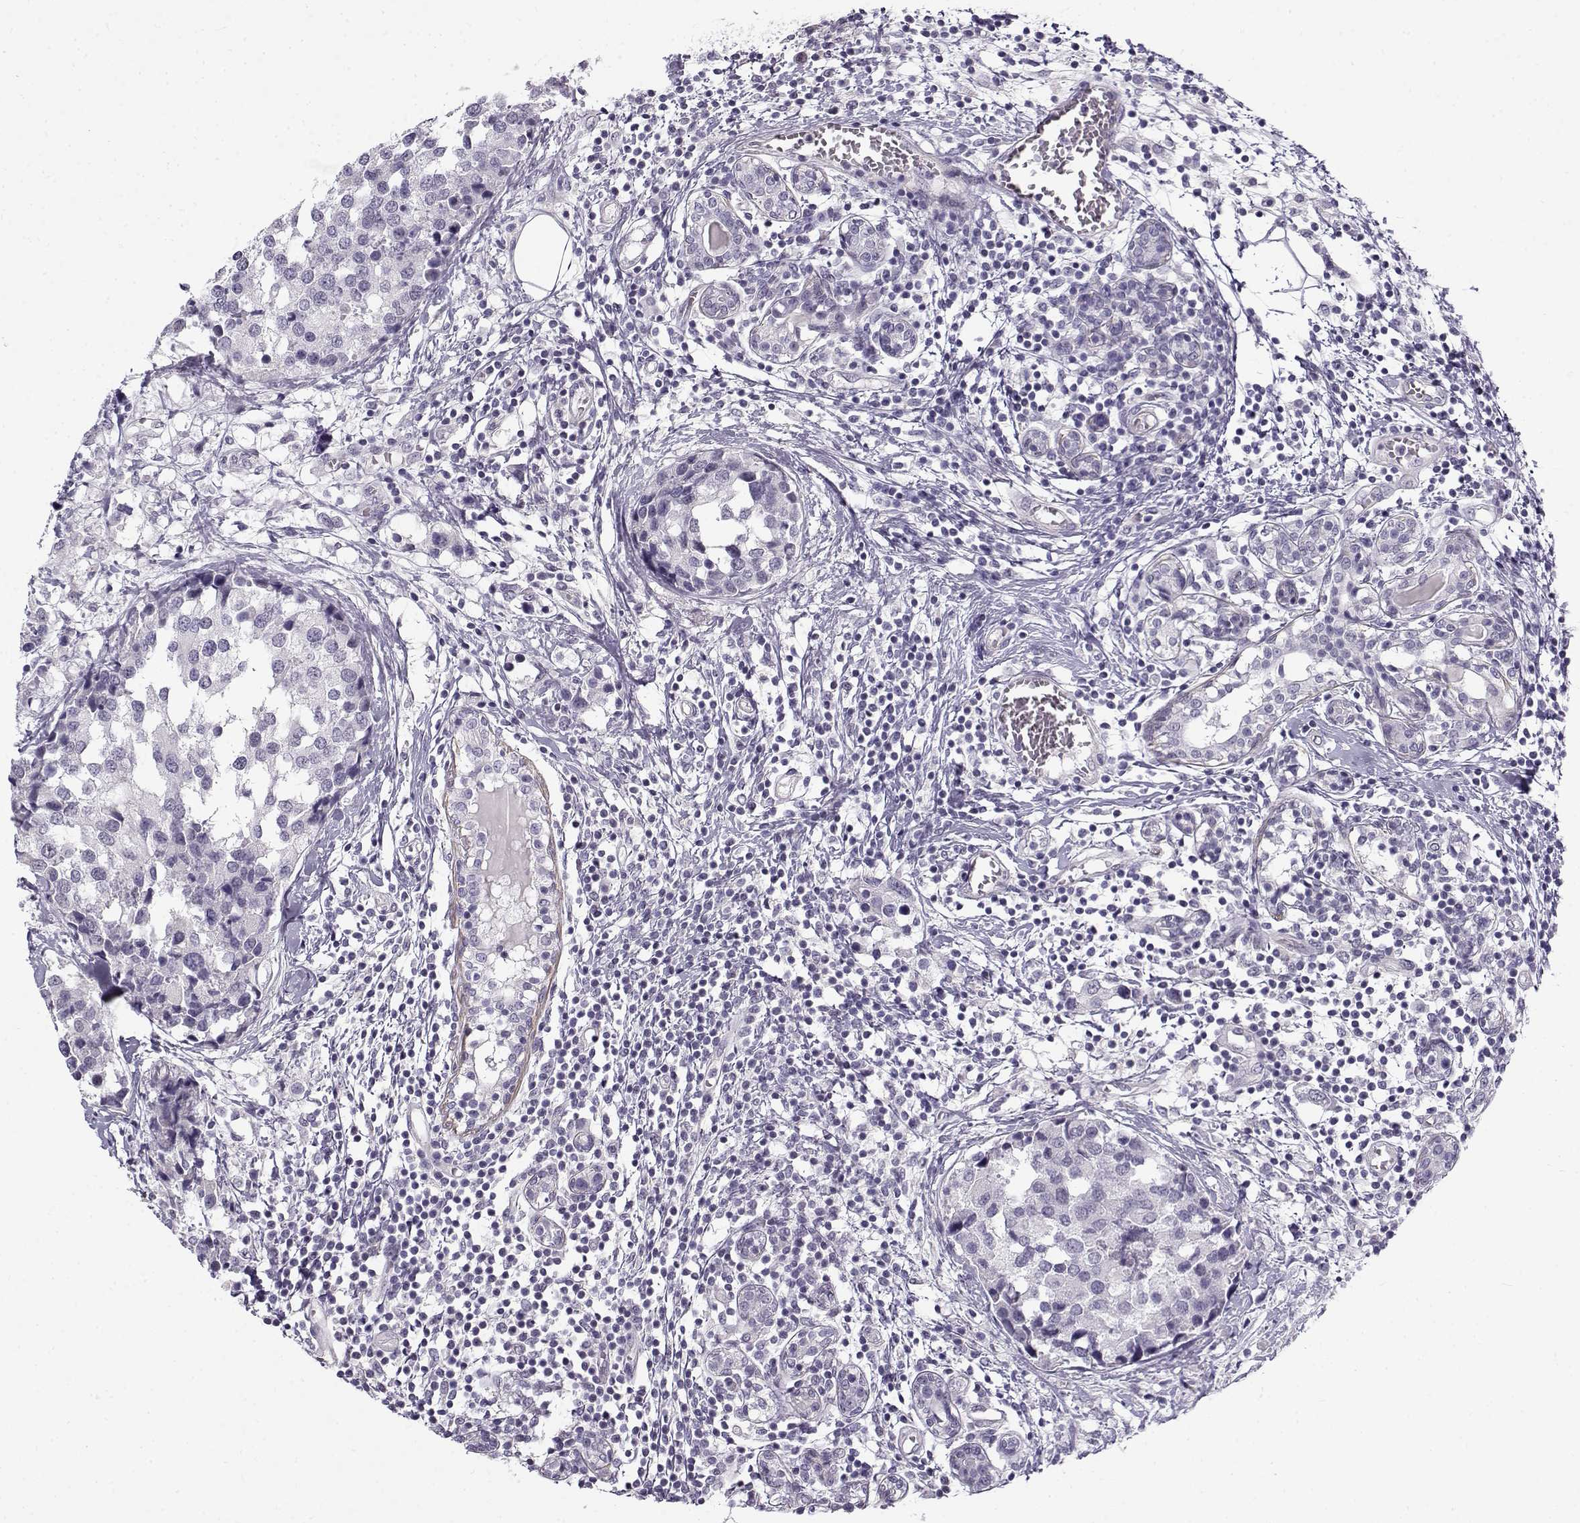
{"staining": {"intensity": "negative", "quantity": "none", "location": "none"}, "tissue": "breast cancer", "cell_type": "Tumor cells", "image_type": "cancer", "snomed": [{"axis": "morphology", "description": "Lobular carcinoma"}, {"axis": "topography", "description": "Breast"}], "caption": "Immunohistochemistry (IHC) of human lobular carcinoma (breast) demonstrates no staining in tumor cells. (Stains: DAB (3,3'-diaminobenzidine) immunohistochemistry (IHC) with hematoxylin counter stain, Microscopy: brightfield microscopy at high magnification).", "gene": "TEX55", "patient": {"sex": "female", "age": 59}}